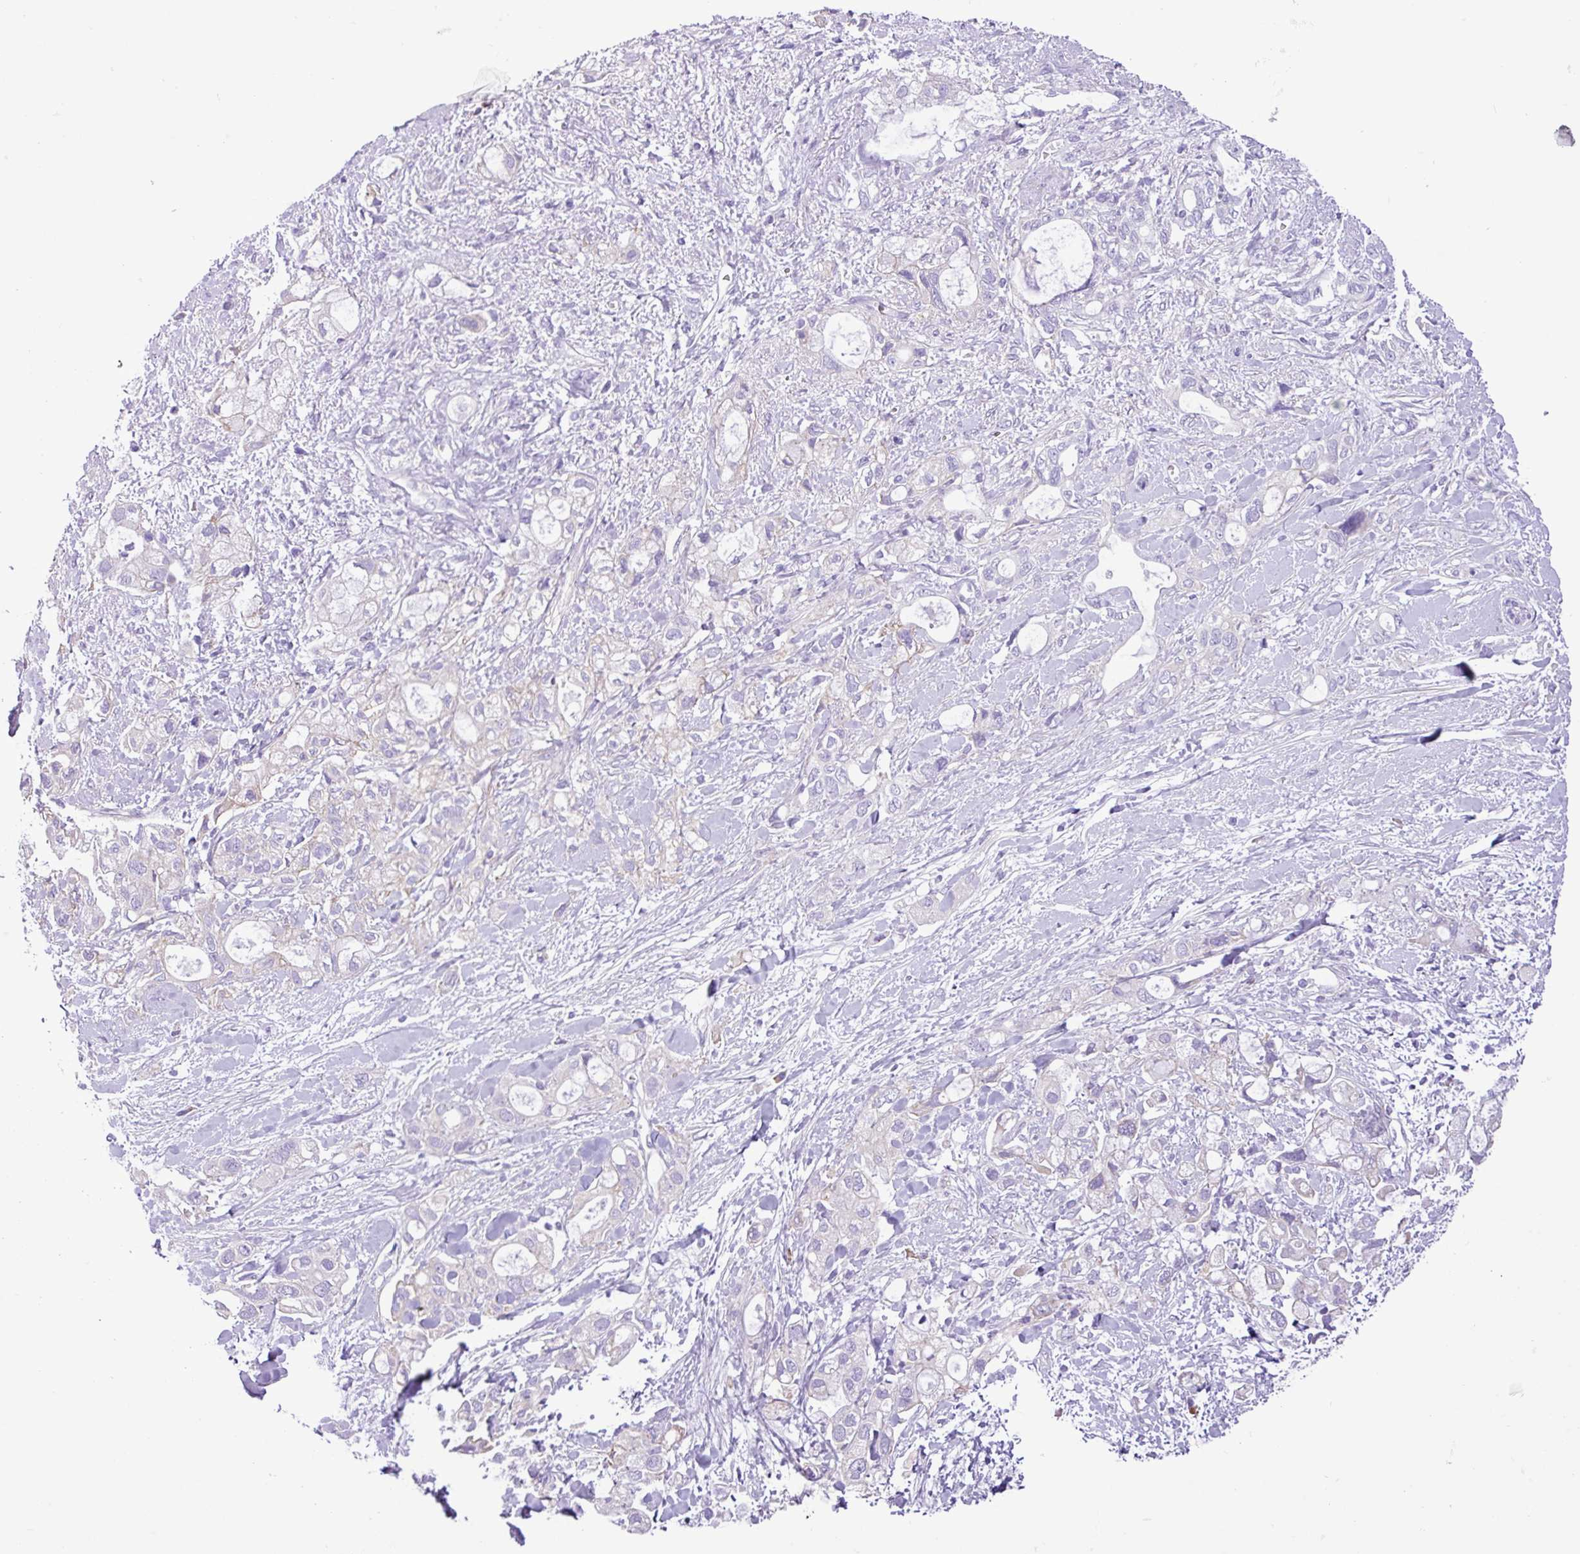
{"staining": {"intensity": "negative", "quantity": "none", "location": "none"}, "tissue": "pancreatic cancer", "cell_type": "Tumor cells", "image_type": "cancer", "snomed": [{"axis": "morphology", "description": "Adenocarcinoma, NOS"}, {"axis": "topography", "description": "Pancreas"}], "caption": "Image shows no significant protein positivity in tumor cells of pancreatic cancer.", "gene": "C11orf91", "patient": {"sex": "female", "age": 56}}